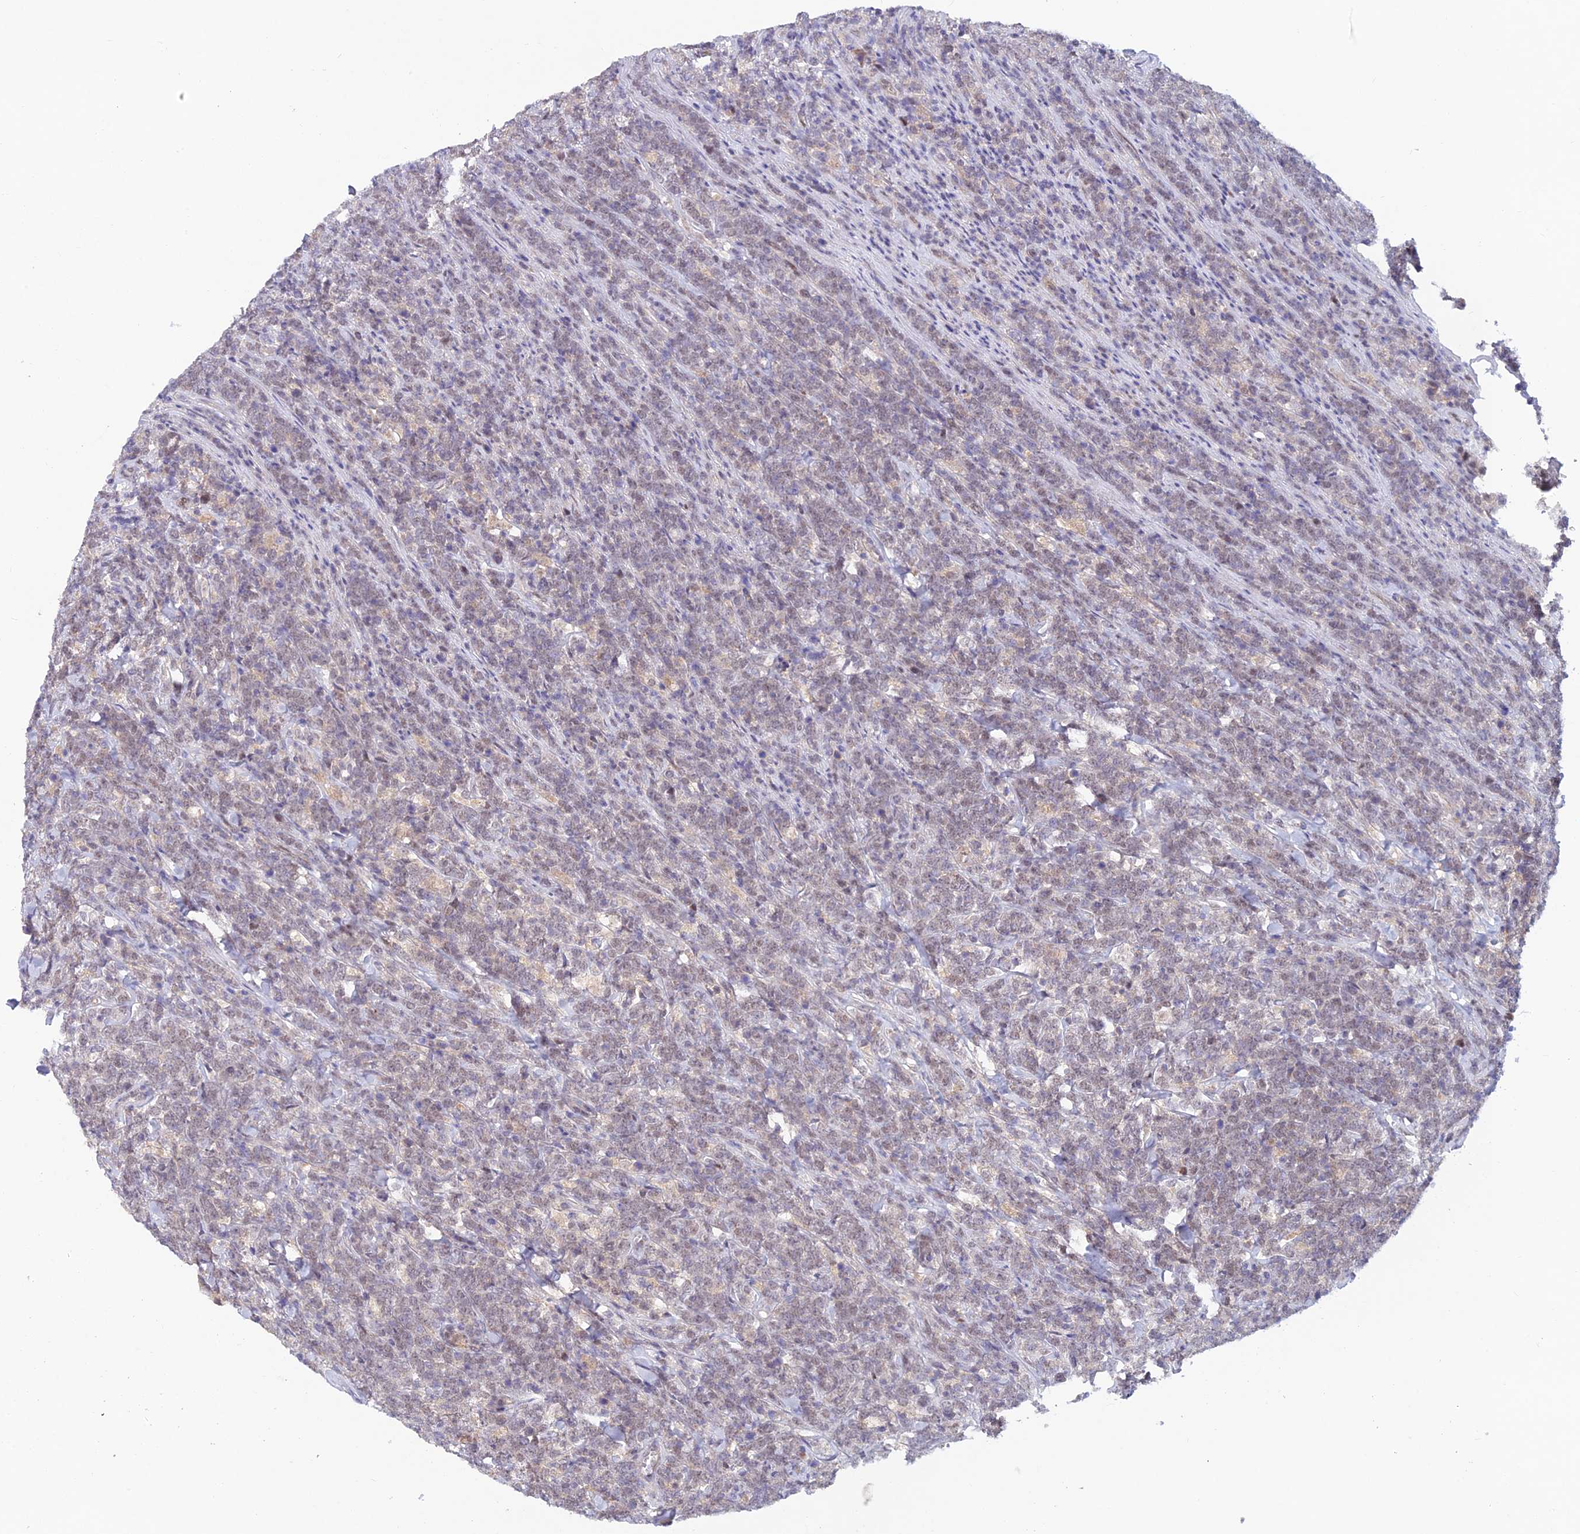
{"staining": {"intensity": "weak", "quantity": "25%-75%", "location": "nuclear"}, "tissue": "lymphoma", "cell_type": "Tumor cells", "image_type": "cancer", "snomed": [{"axis": "morphology", "description": "Malignant lymphoma, non-Hodgkin's type, High grade"}, {"axis": "topography", "description": "Small intestine"}], "caption": "Lymphoma stained with a protein marker displays weak staining in tumor cells.", "gene": "FASTKD5", "patient": {"sex": "male", "age": 8}}